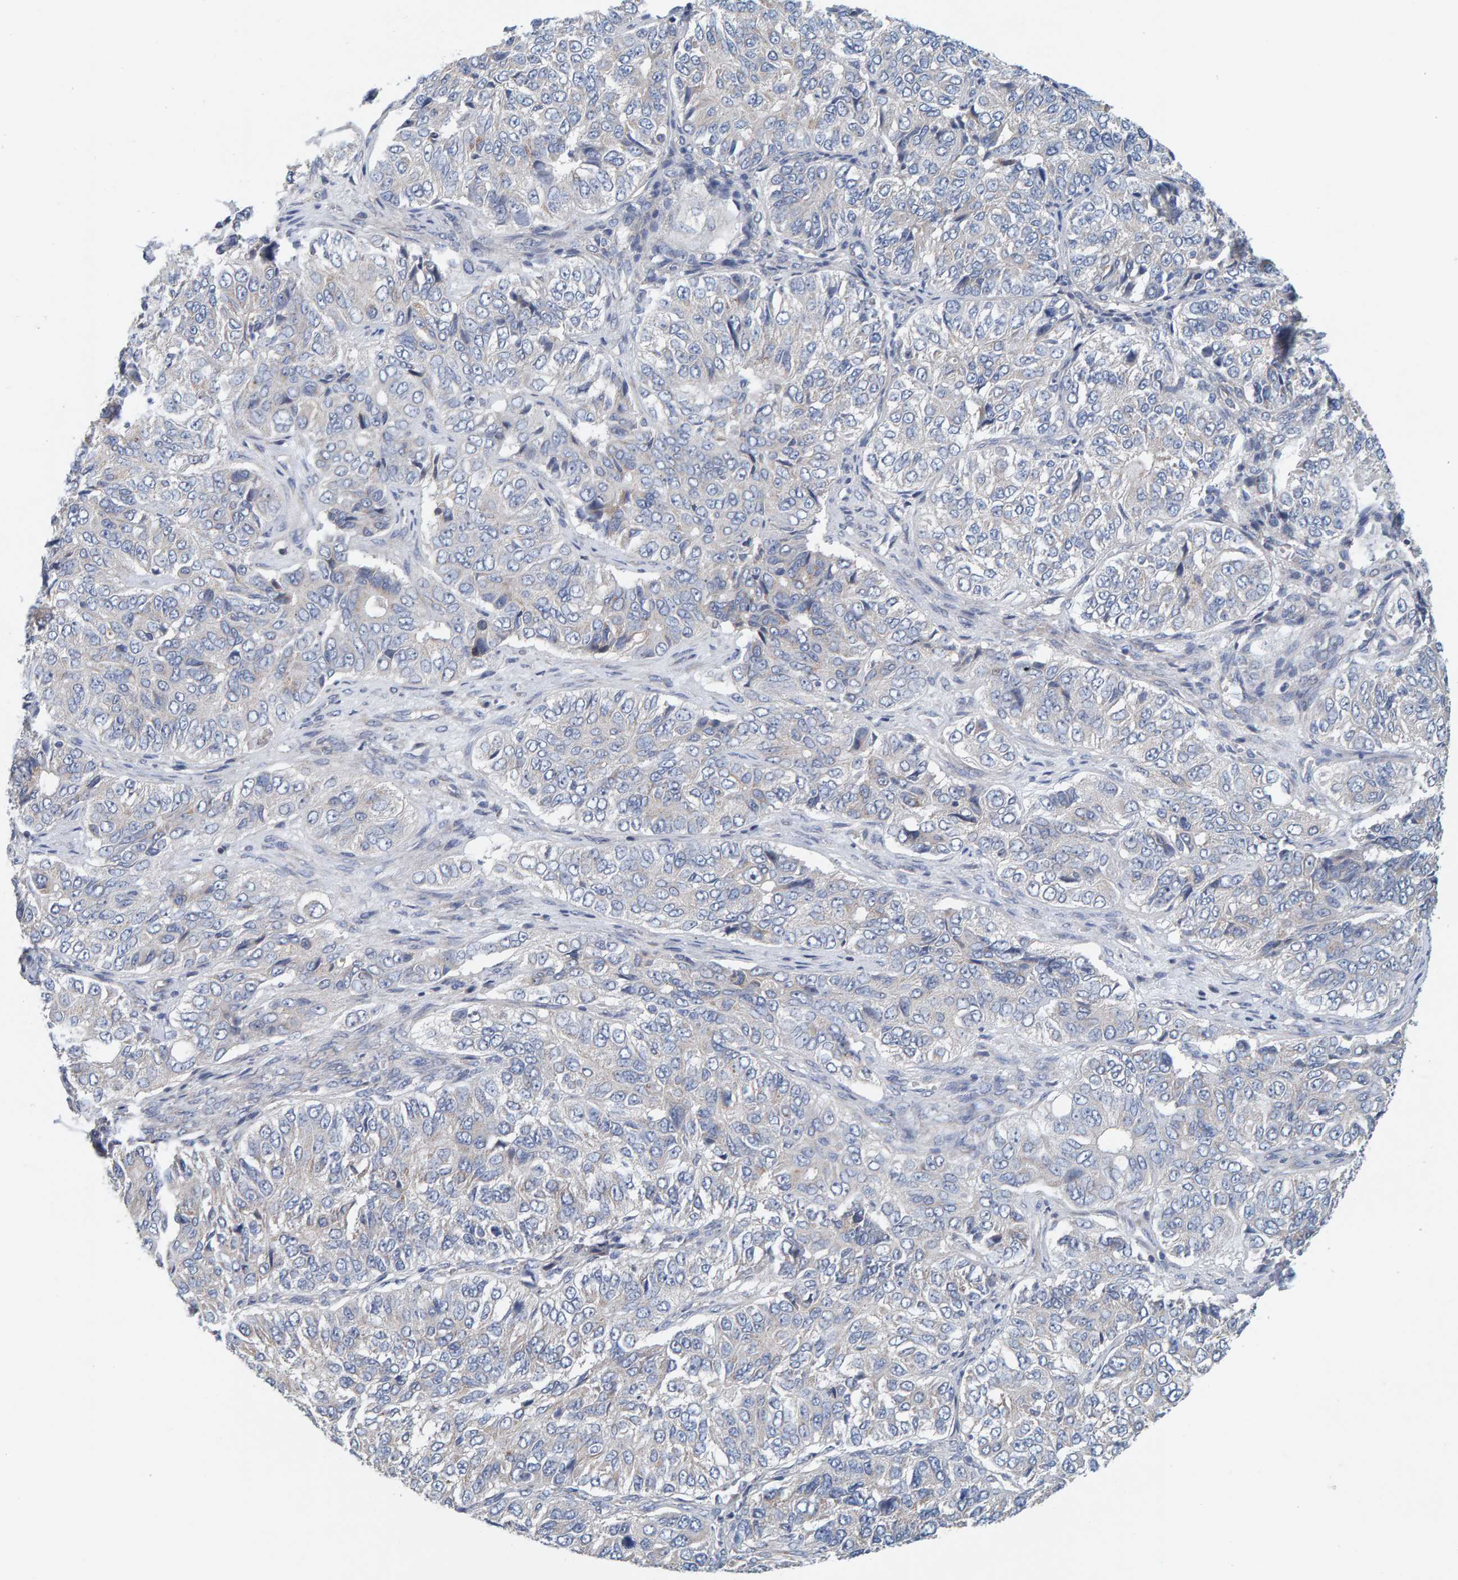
{"staining": {"intensity": "negative", "quantity": "none", "location": "none"}, "tissue": "ovarian cancer", "cell_type": "Tumor cells", "image_type": "cancer", "snomed": [{"axis": "morphology", "description": "Carcinoma, endometroid"}, {"axis": "topography", "description": "Ovary"}], "caption": "Immunohistochemistry (IHC) photomicrograph of neoplastic tissue: endometroid carcinoma (ovarian) stained with DAB demonstrates no significant protein positivity in tumor cells.", "gene": "CCM2", "patient": {"sex": "female", "age": 51}}